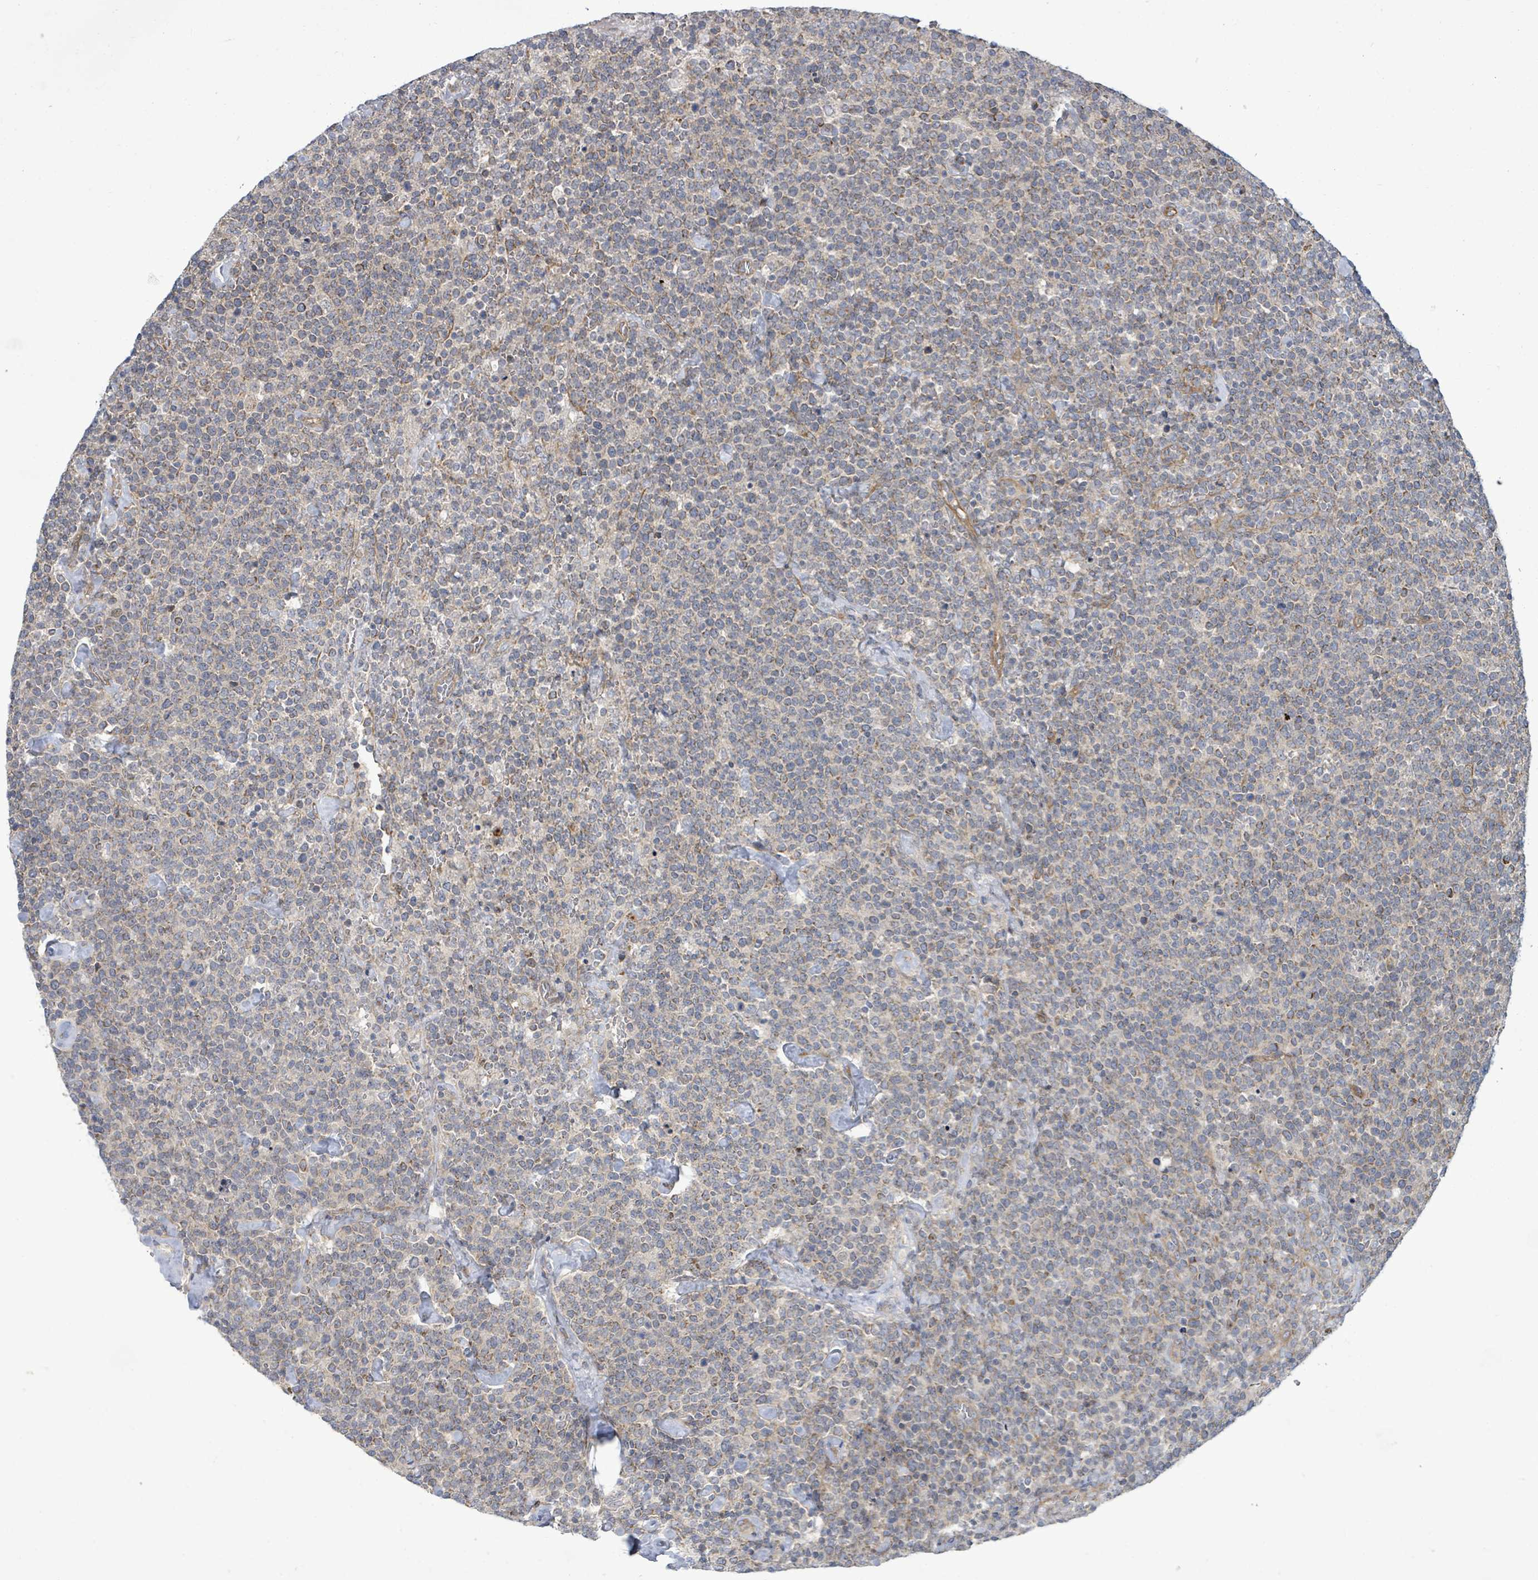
{"staining": {"intensity": "weak", "quantity": "25%-75%", "location": "cytoplasmic/membranous"}, "tissue": "lymphoma", "cell_type": "Tumor cells", "image_type": "cancer", "snomed": [{"axis": "morphology", "description": "Malignant lymphoma, non-Hodgkin's type, High grade"}, {"axis": "topography", "description": "Lymph node"}], "caption": "DAB (3,3'-diaminobenzidine) immunohistochemical staining of malignant lymphoma, non-Hodgkin's type (high-grade) exhibits weak cytoplasmic/membranous protein expression in approximately 25%-75% of tumor cells.", "gene": "KBTBD11", "patient": {"sex": "male", "age": 61}}